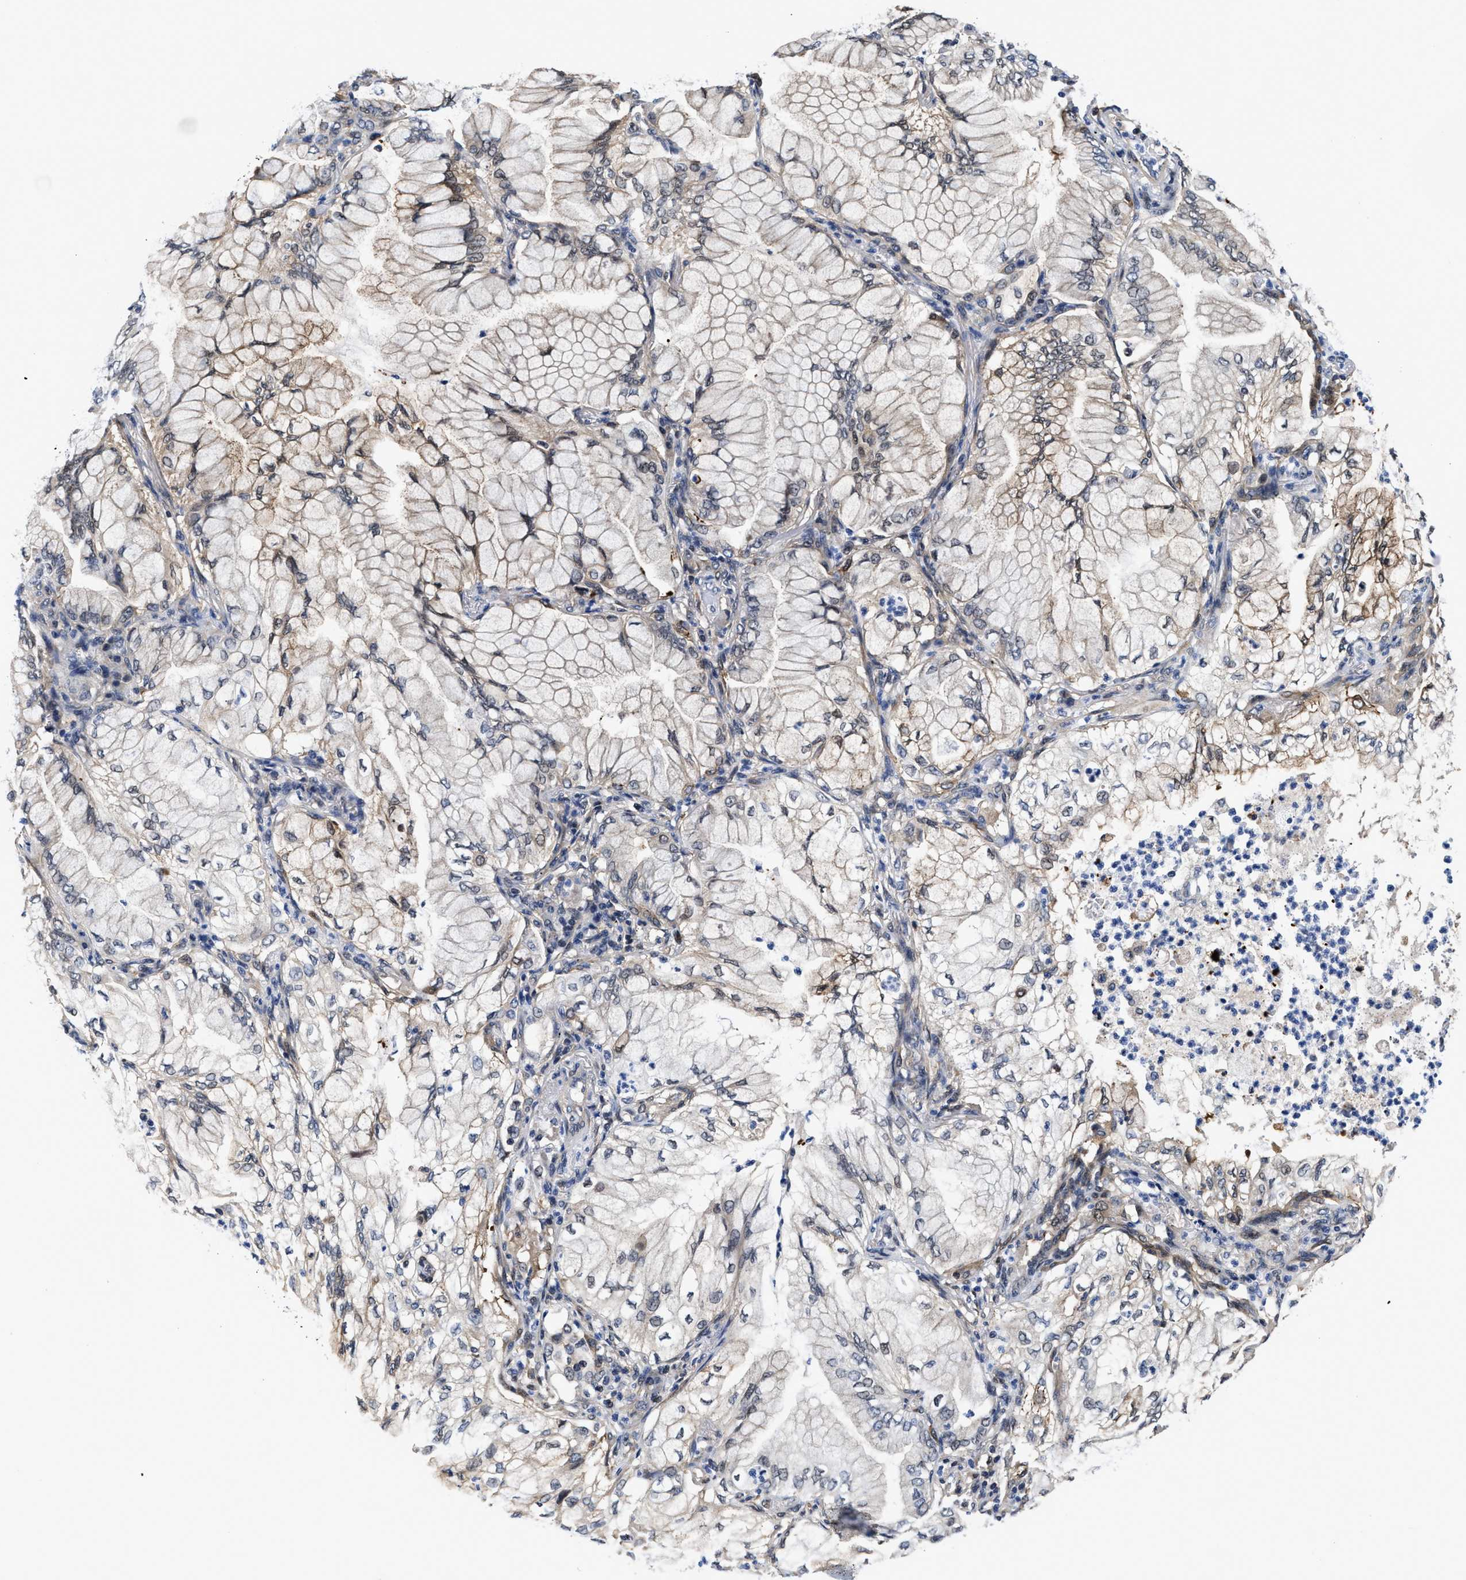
{"staining": {"intensity": "weak", "quantity": "<25%", "location": "cytoplasmic/membranous"}, "tissue": "lung cancer", "cell_type": "Tumor cells", "image_type": "cancer", "snomed": [{"axis": "morphology", "description": "Adenocarcinoma, NOS"}, {"axis": "topography", "description": "Lung"}], "caption": "Tumor cells show no significant staining in lung adenocarcinoma.", "gene": "KIF12", "patient": {"sex": "female", "age": 70}}